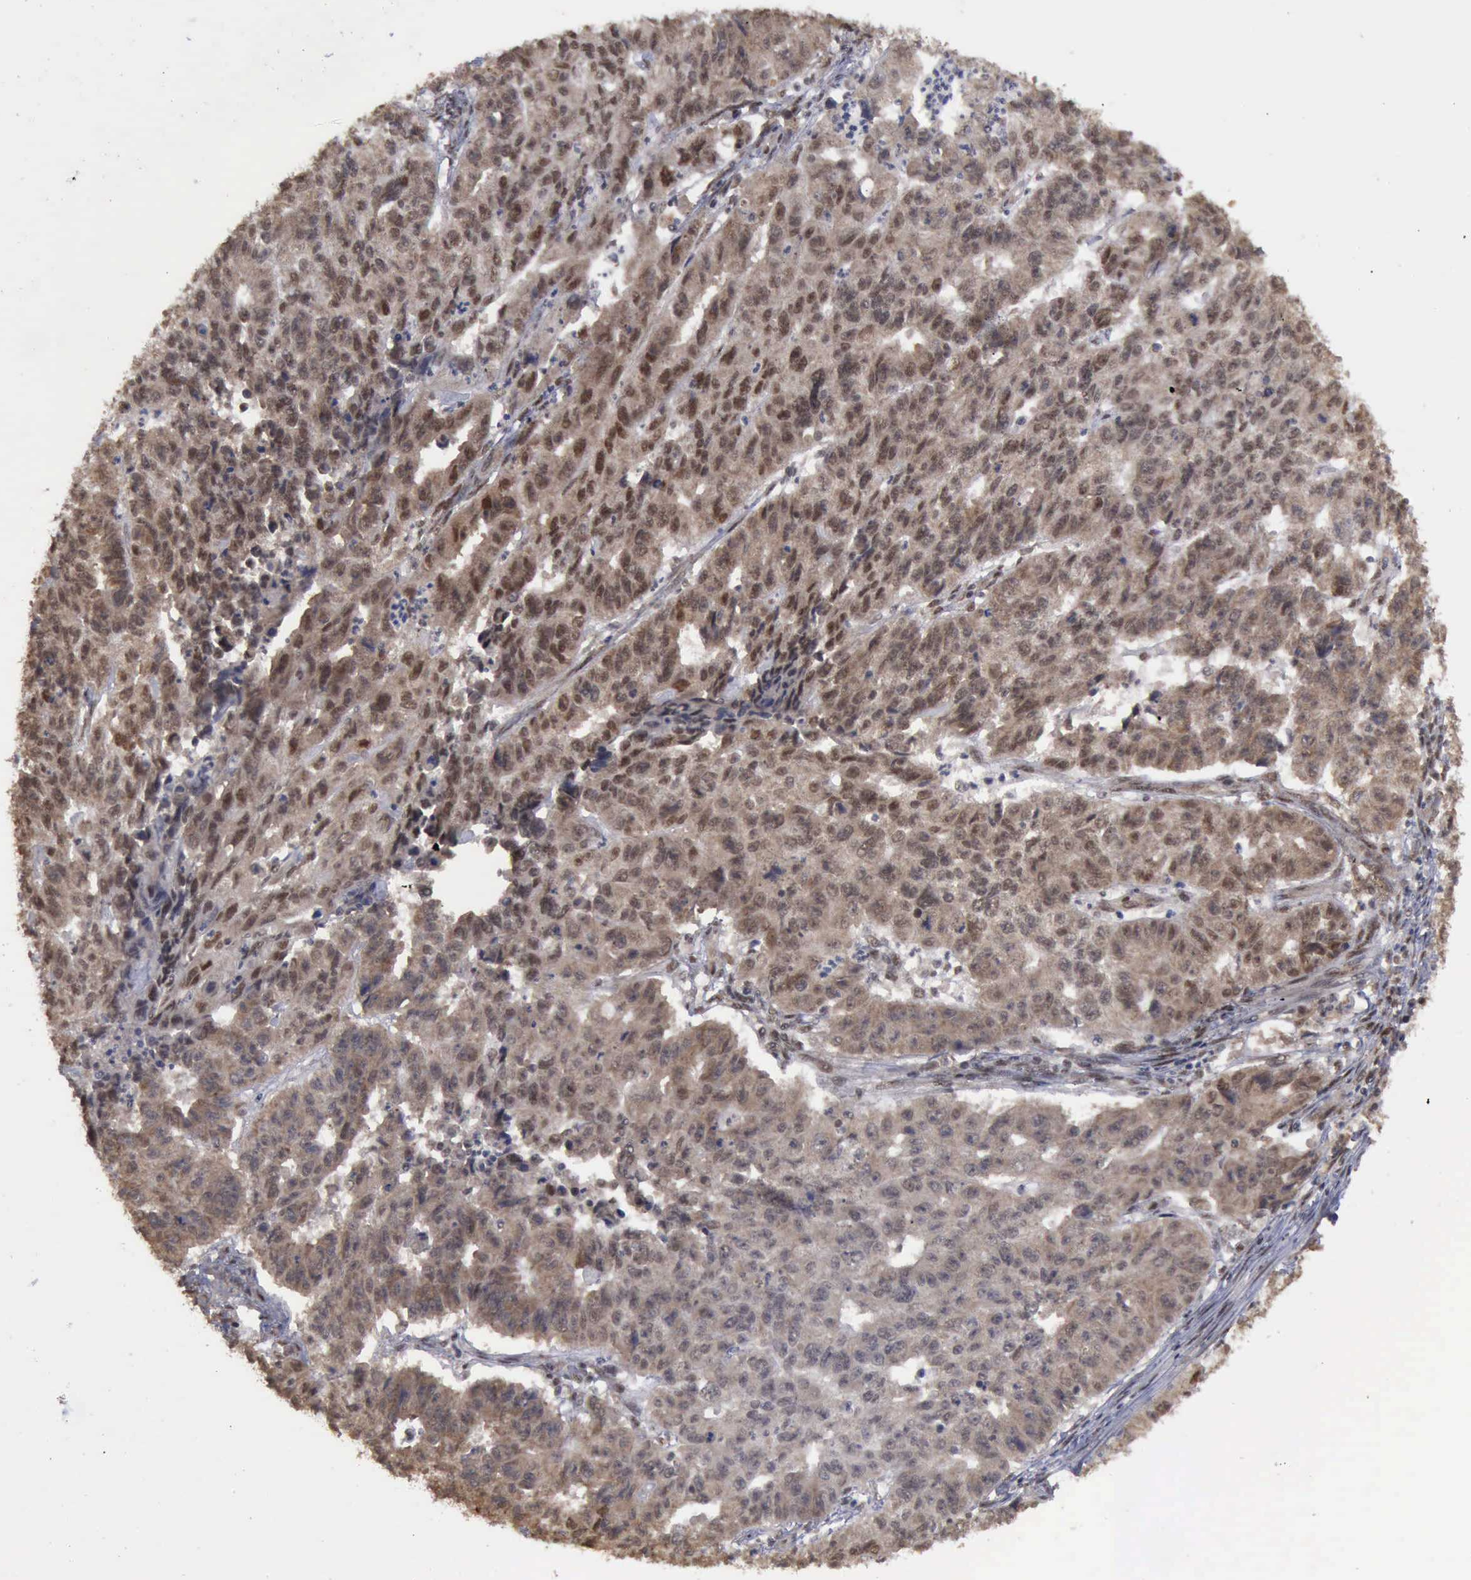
{"staining": {"intensity": "moderate", "quantity": ">75%", "location": "cytoplasmic/membranous,nuclear"}, "tissue": "endometrial cancer", "cell_type": "Tumor cells", "image_type": "cancer", "snomed": [{"axis": "morphology", "description": "Adenocarcinoma, NOS"}, {"axis": "topography", "description": "Endometrium"}], "caption": "This micrograph displays IHC staining of endometrial cancer (adenocarcinoma), with medium moderate cytoplasmic/membranous and nuclear positivity in about >75% of tumor cells.", "gene": "RTCB", "patient": {"sex": "female", "age": 42}}